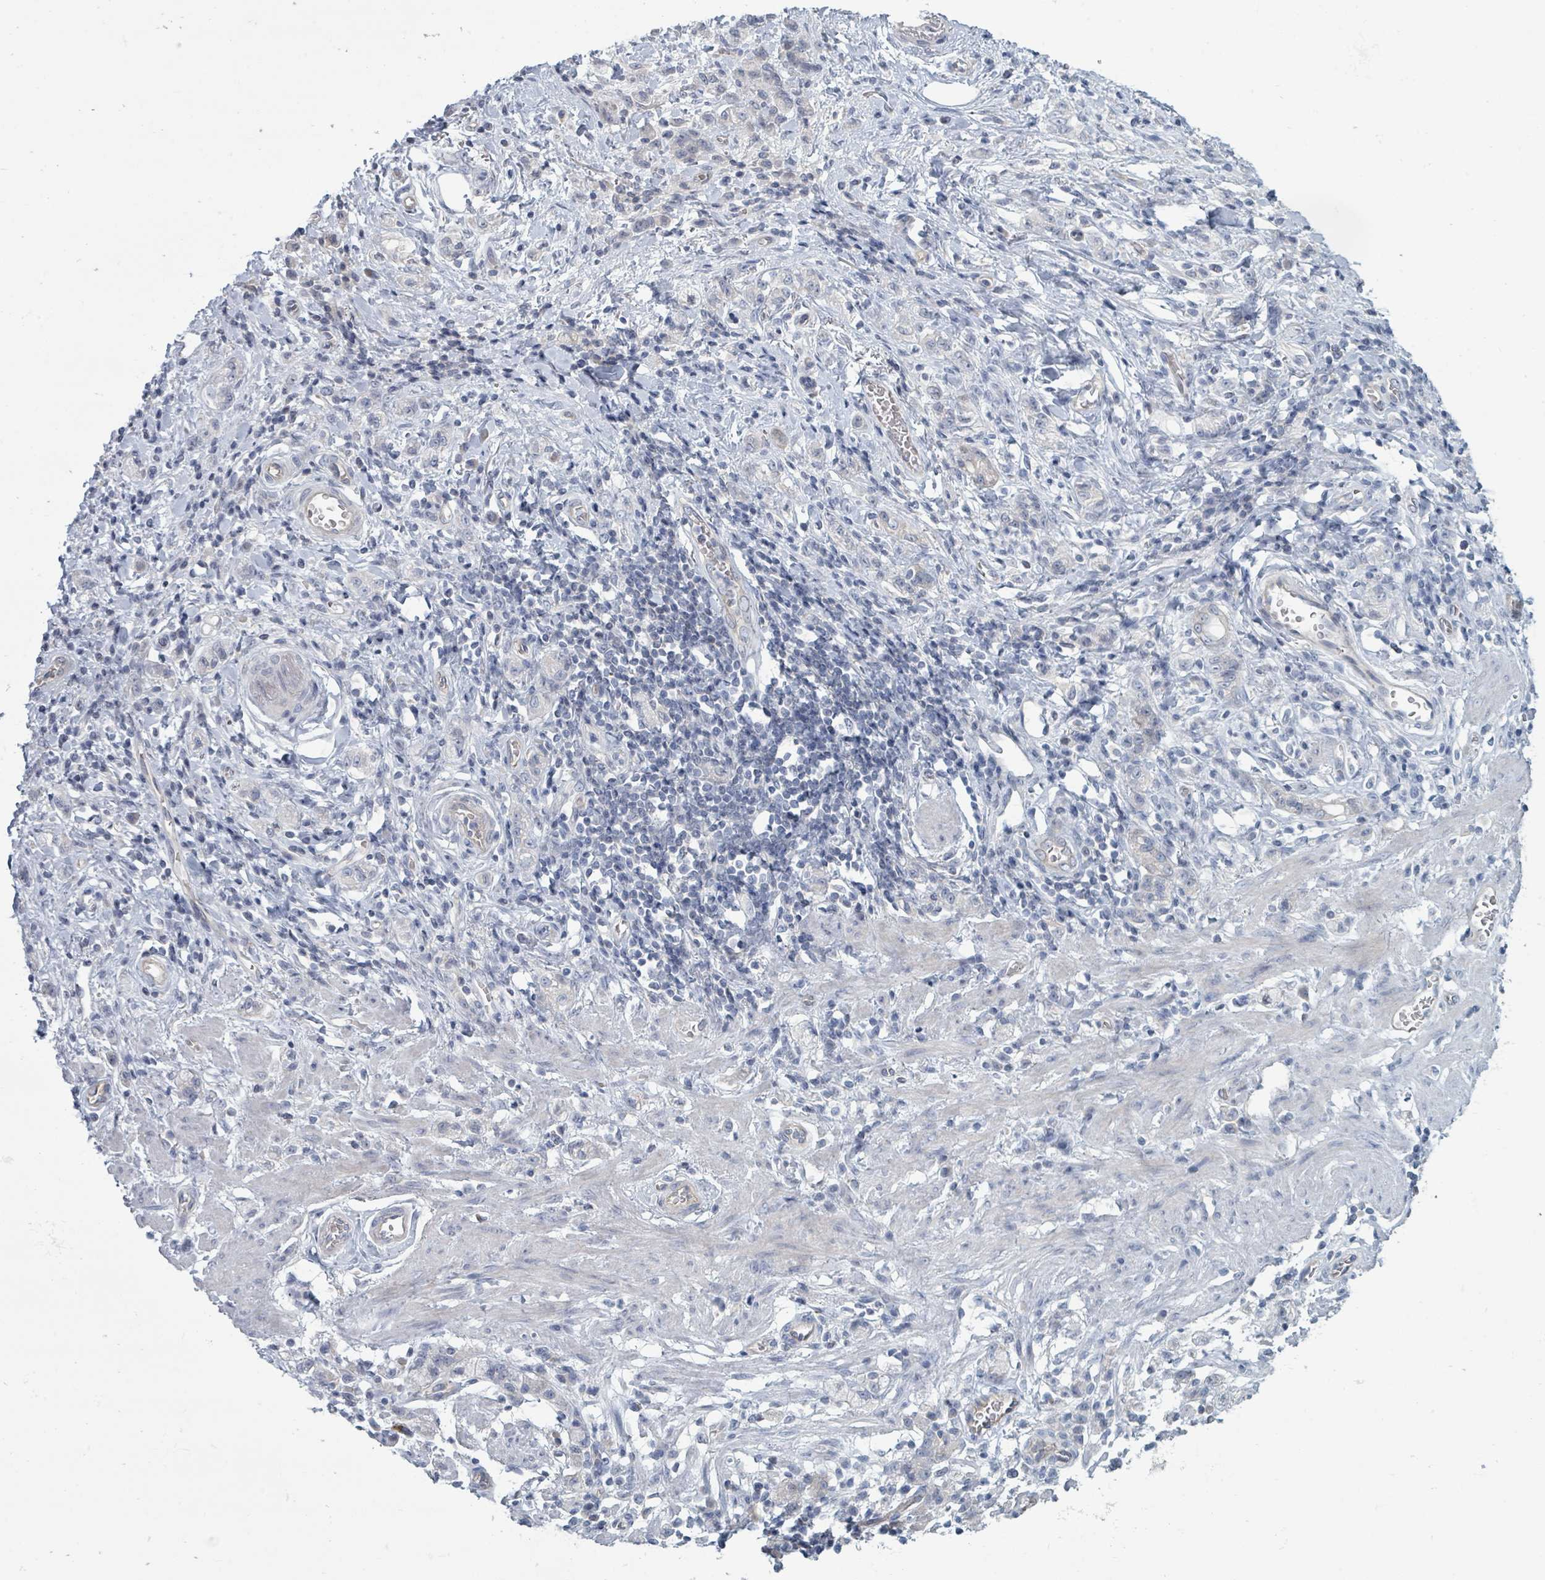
{"staining": {"intensity": "negative", "quantity": "none", "location": "none"}, "tissue": "stomach cancer", "cell_type": "Tumor cells", "image_type": "cancer", "snomed": [{"axis": "morphology", "description": "Adenocarcinoma, NOS"}, {"axis": "topography", "description": "Stomach"}], "caption": "A high-resolution photomicrograph shows IHC staining of stomach cancer, which demonstrates no significant positivity in tumor cells.", "gene": "SLC25A45", "patient": {"sex": "male", "age": 77}}